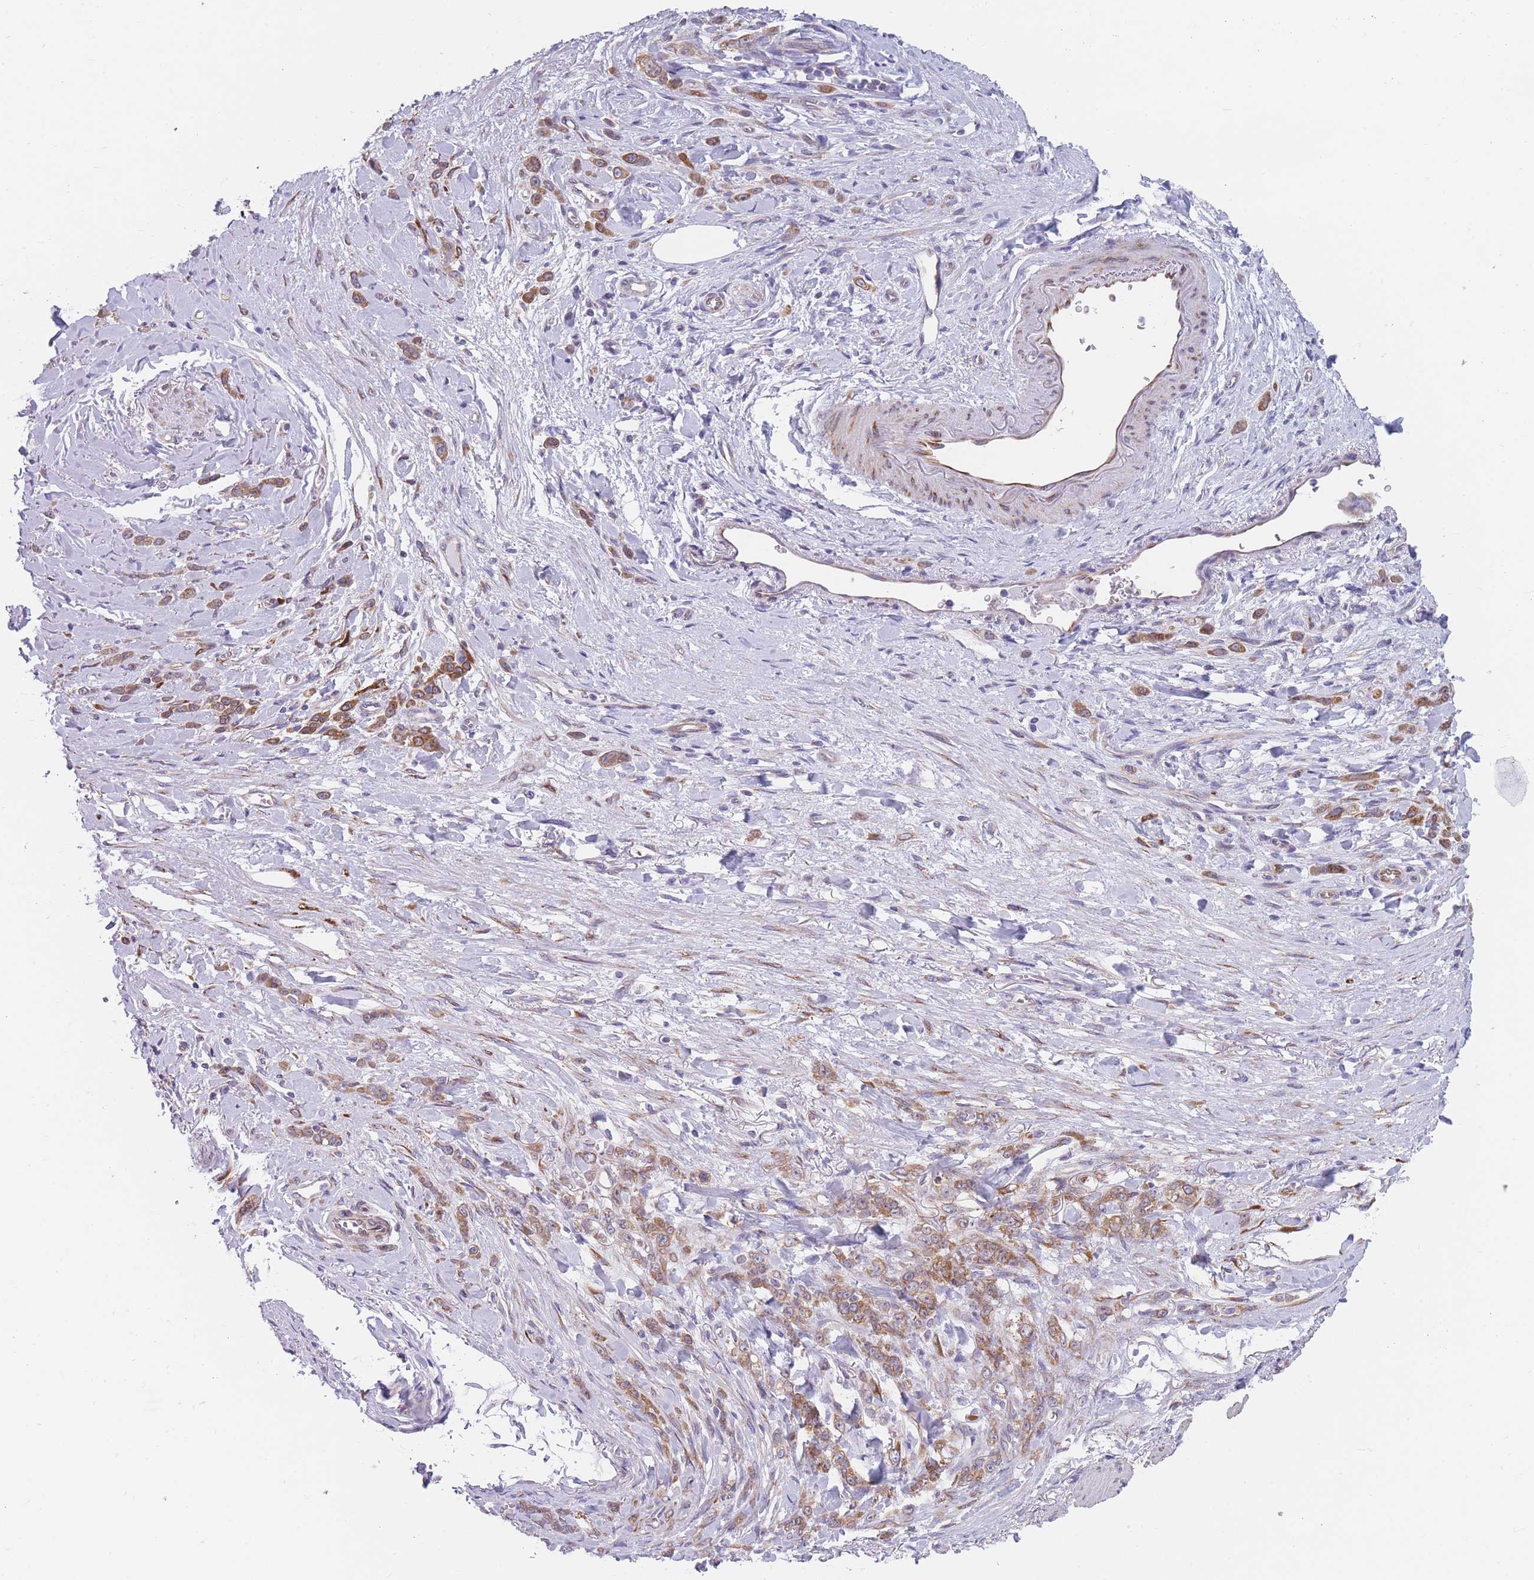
{"staining": {"intensity": "moderate", "quantity": ">75%", "location": "cytoplasmic/membranous"}, "tissue": "stomach cancer", "cell_type": "Tumor cells", "image_type": "cancer", "snomed": [{"axis": "morphology", "description": "Normal tissue, NOS"}, {"axis": "morphology", "description": "Adenocarcinoma, NOS"}, {"axis": "topography", "description": "Stomach"}], "caption": "High-power microscopy captured an immunohistochemistry (IHC) histopathology image of adenocarcinoma (stomach), revealing moderate cytoplasmic/membranous positivity in approximately >75% of tumor cells.", "gene": "AK9", "patient": {"sex": "male", "age": 82}}